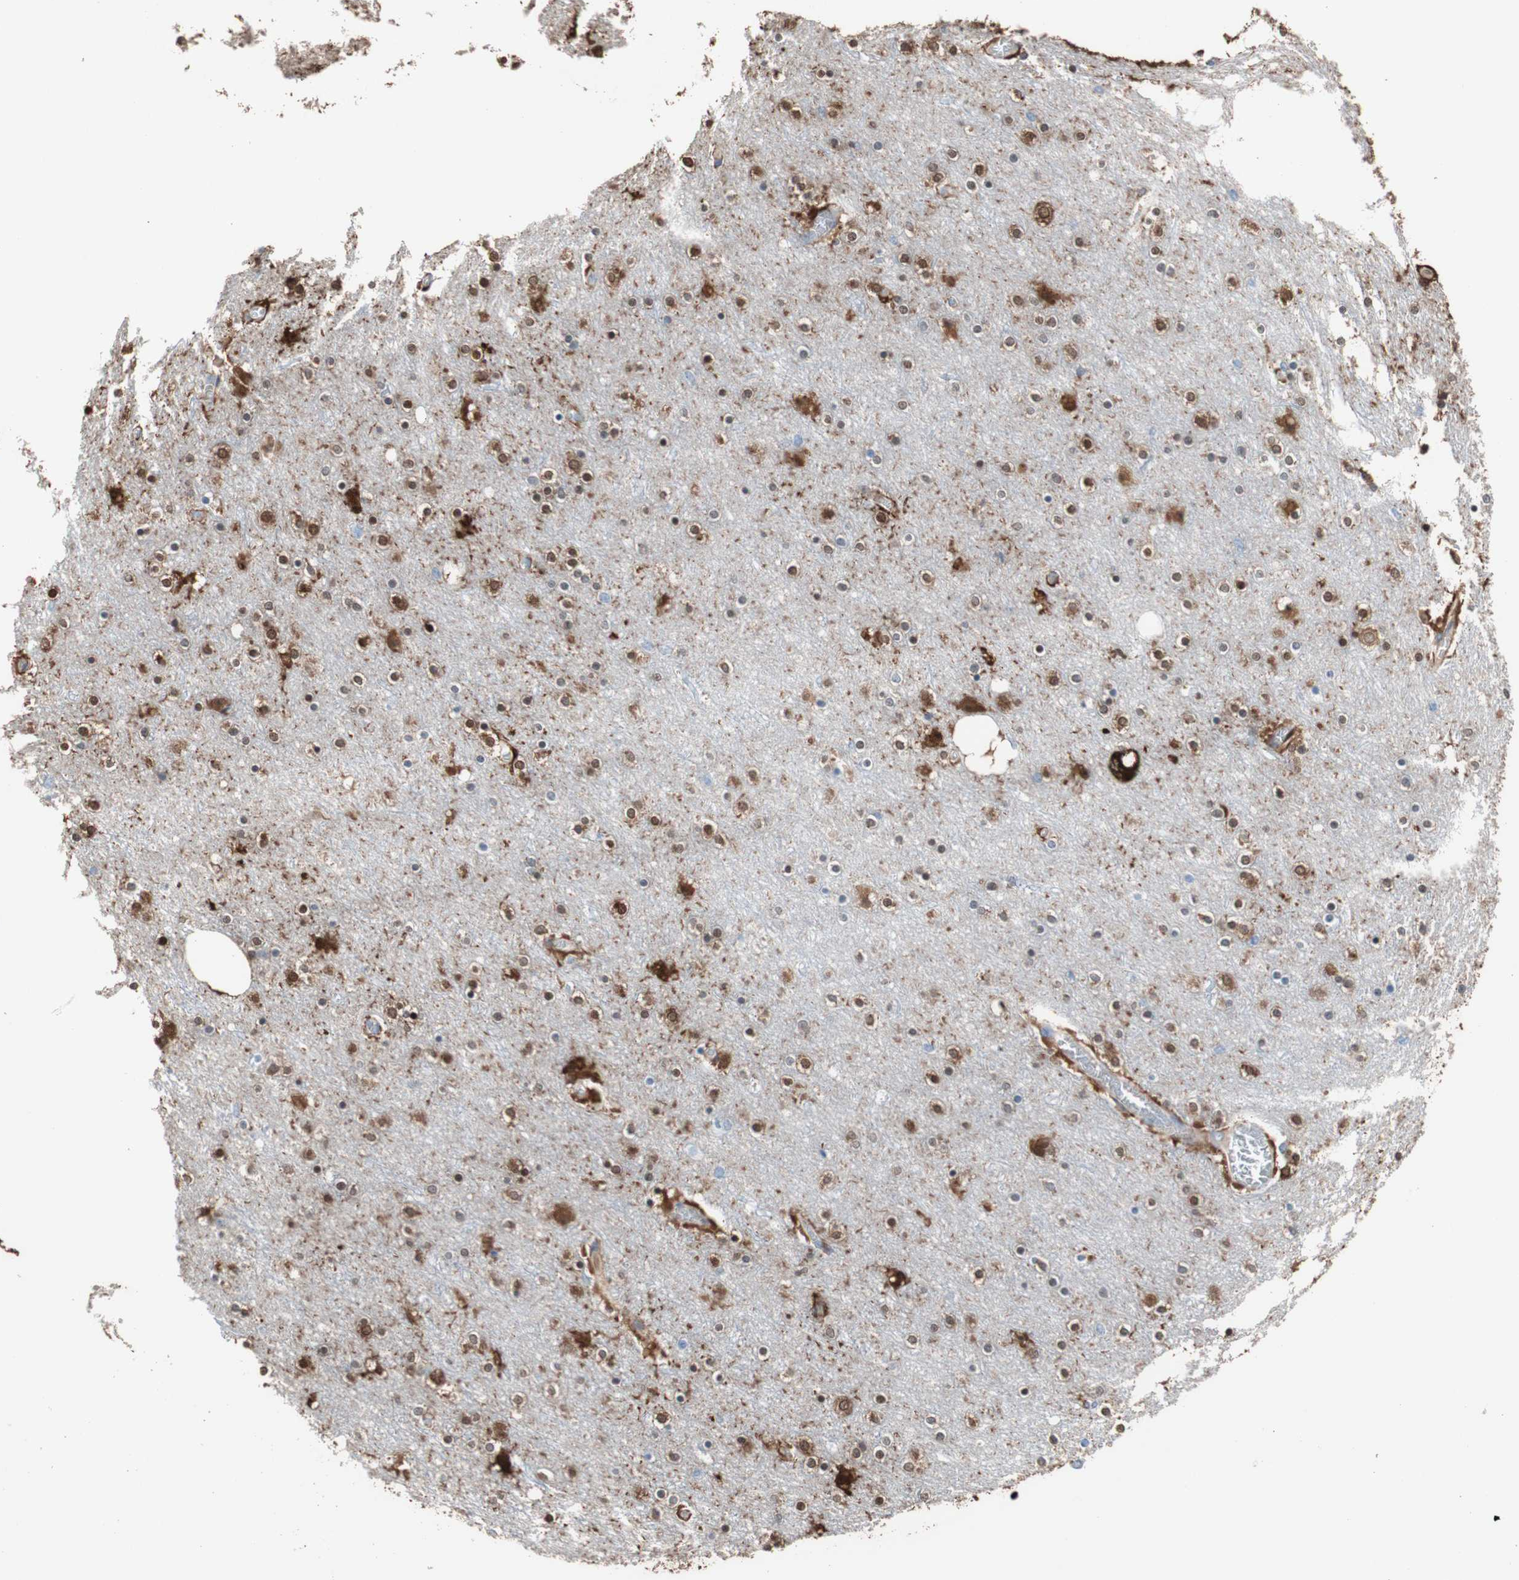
{"staining": {"intensity": "moderate", "quantity": ">75%", "location": "cytoplasmic/membranous"}, "tissue": "cerebral cortex", "cell_type": "Endothelial cells", "image_type": "normal", "snomed": [{"axis": "morphology", "description": "Normal tissue, NOS"}, {"axis": "topography", "description": "Cerebral cortex"}], "caption": "Endothelial cells show moderate cytoplasmic/membranous positivity in approximately >75% of cells in benign cerebral cortex.", "gene": "GLUL", "patient": {"sex": "female", "age": 54}}